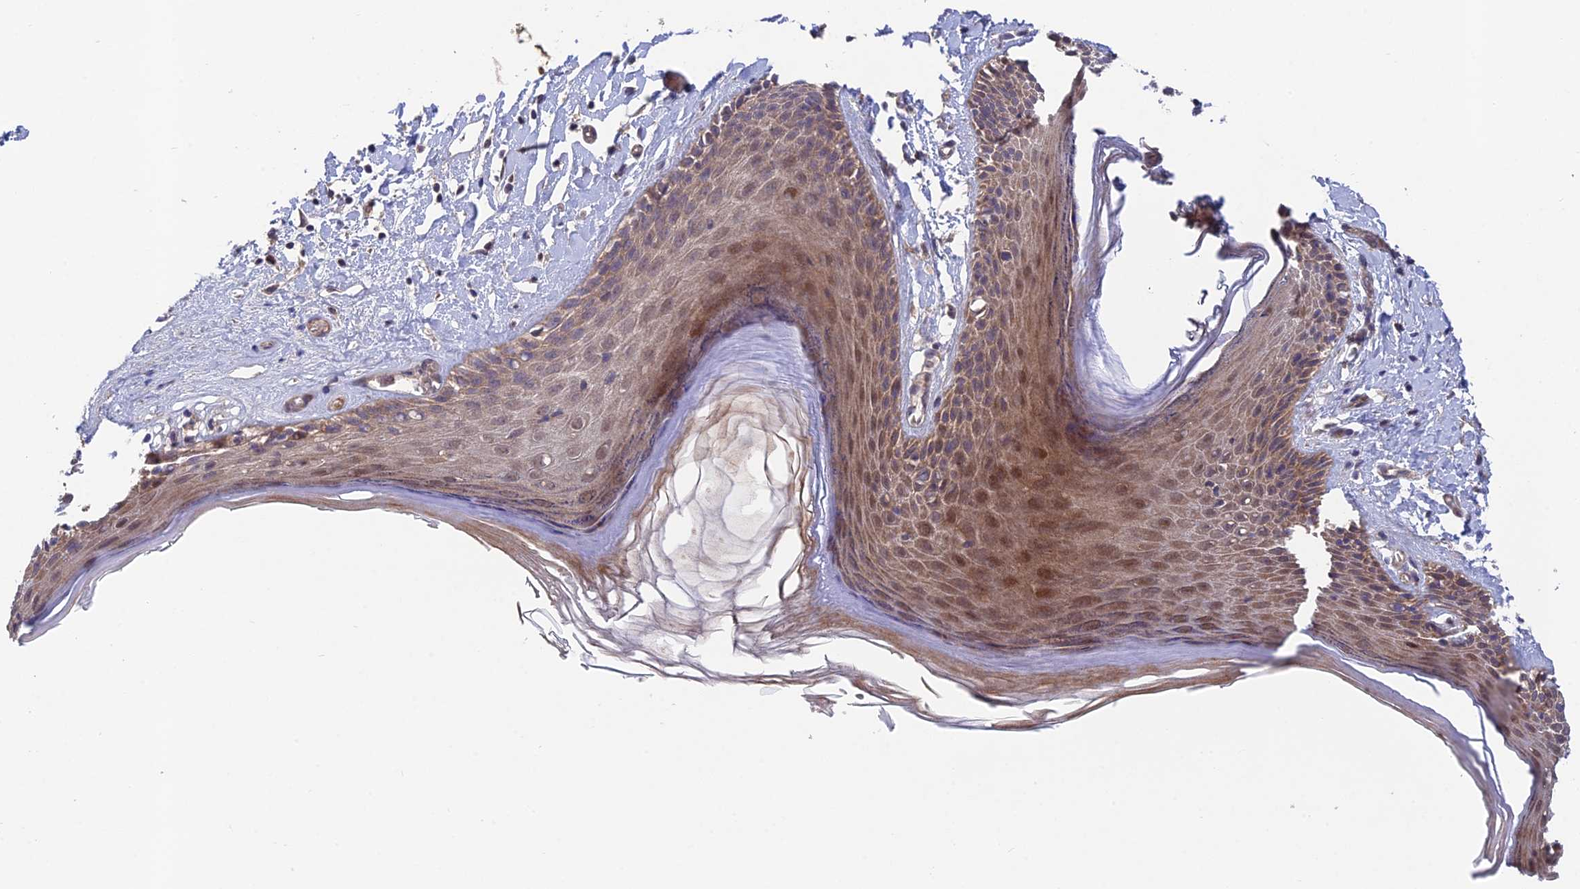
{"staining": {"intensity": "moderate", "quantity": "25%-75%", "location": "cytoplasmic/membranous"}, "tissue": "skin", "cell_type": "Epidermal cells", "image_type": "normal", "snomed": [{"axis": "morphology", "description": "Normal tissue, NOS"}, {"axis": "topography", "description": "Adipose tissue"}, {"axis": "topography", "description": "Vascular tissue"}, {"axis": "topography", "description": "Vulva"}, {"axis": "topography", "description": "Peripheral nerve tissue"}], "caption": "Skin stained for a protein exhibits moderate cytoplasmic/membranous positivity in epidermal cells. (IHC, brightfield microscopy, high magnification).", "gene": "UROS", "patient": {"sex": "female", "age": 86}}